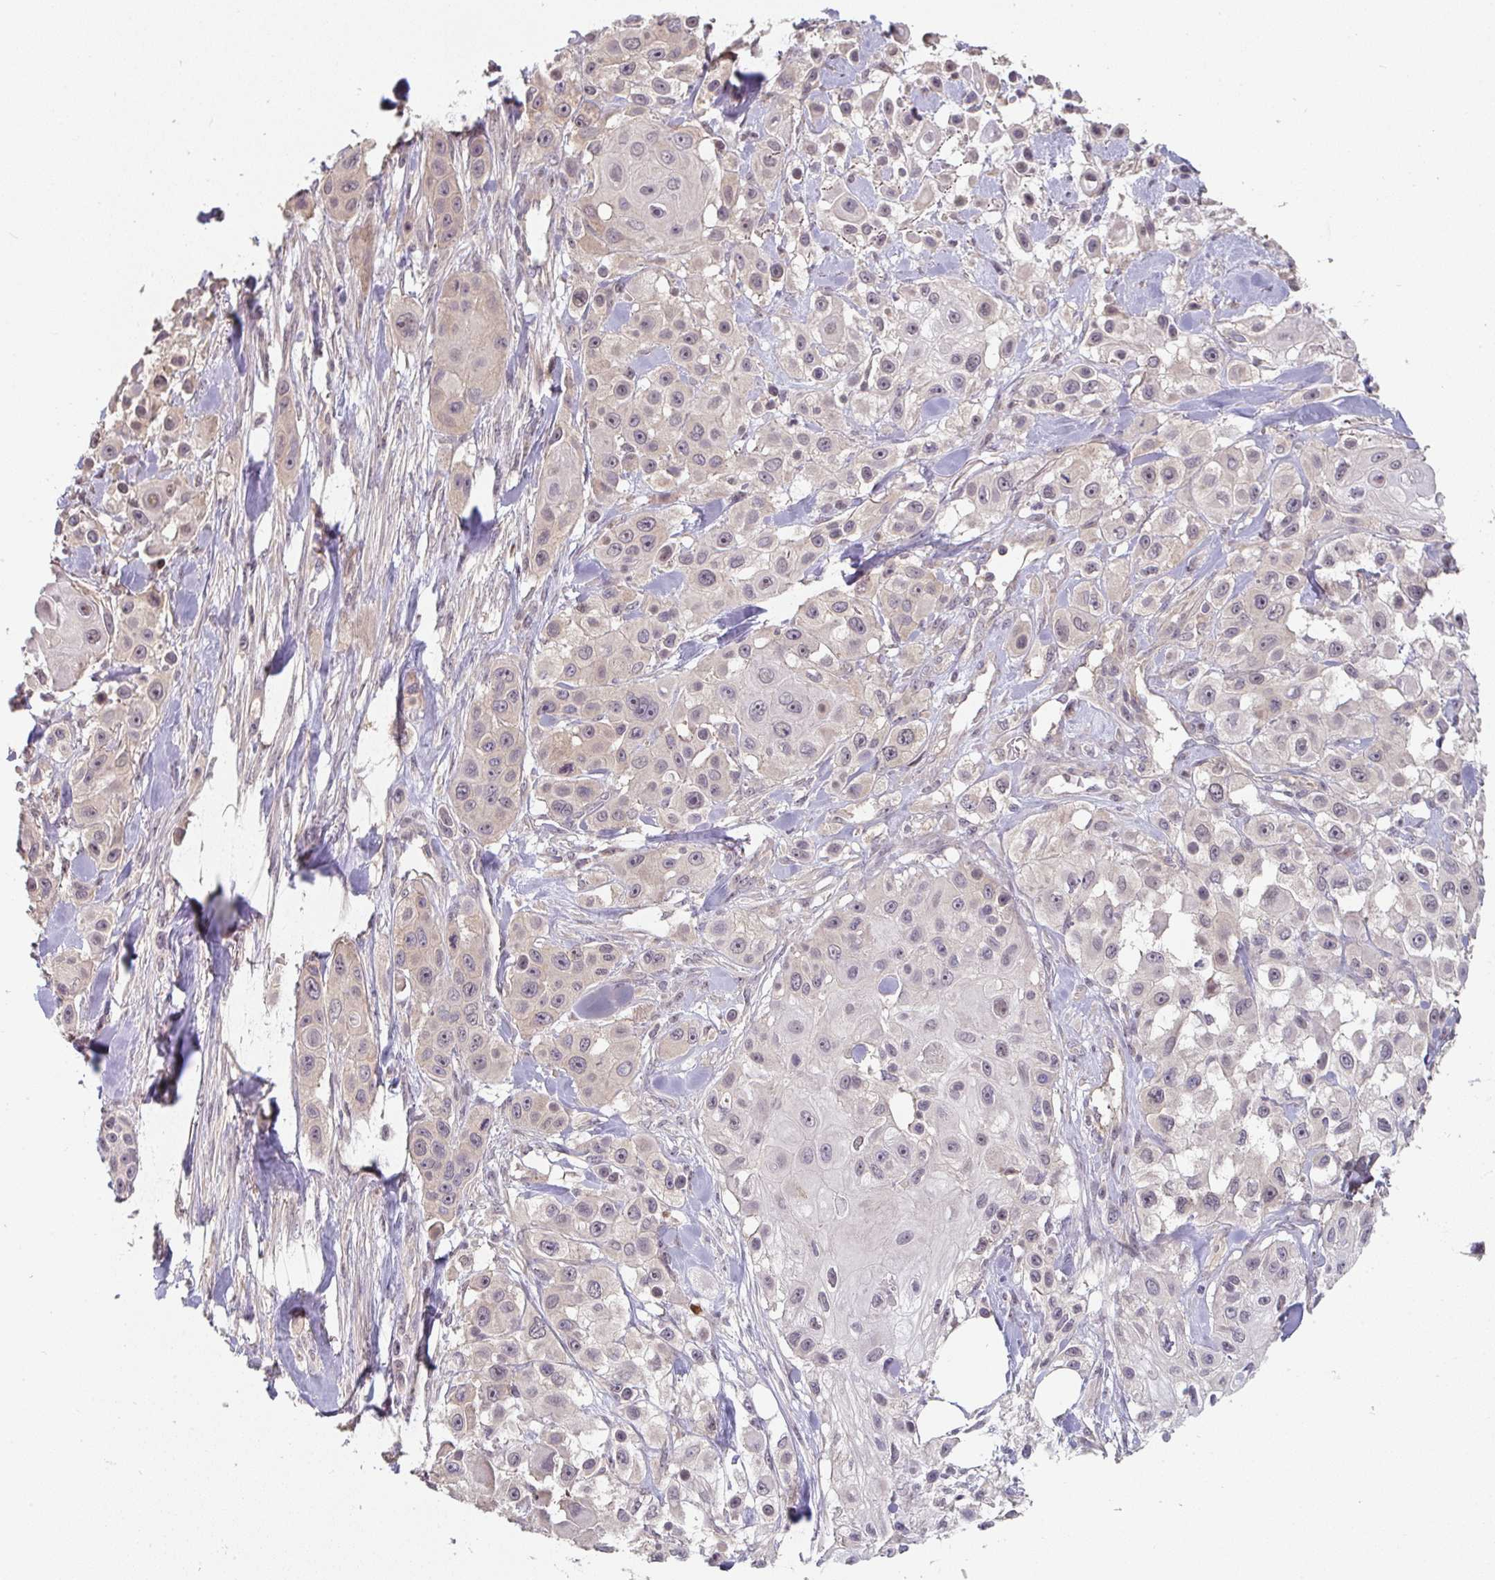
{"staining": {"intensity": "negative", "quantity": "none", "location": "none"}, "tissue": "skin cancer", "cell_type": "Tumor cells", "image_type": "cancer", "snomed": [{"axis": "morphology", "description": "Squamous cell carcinoma, NOS"}, {"axis": "topography", "description": "Skin"}], "caption": "DAB immunohistochemical staining of squamous cell carcinoma (skin) demonstrates no significant positivity in tumor cells.", "gene": "RANGRF", "patient": {"sex": "male", "age": 63}}